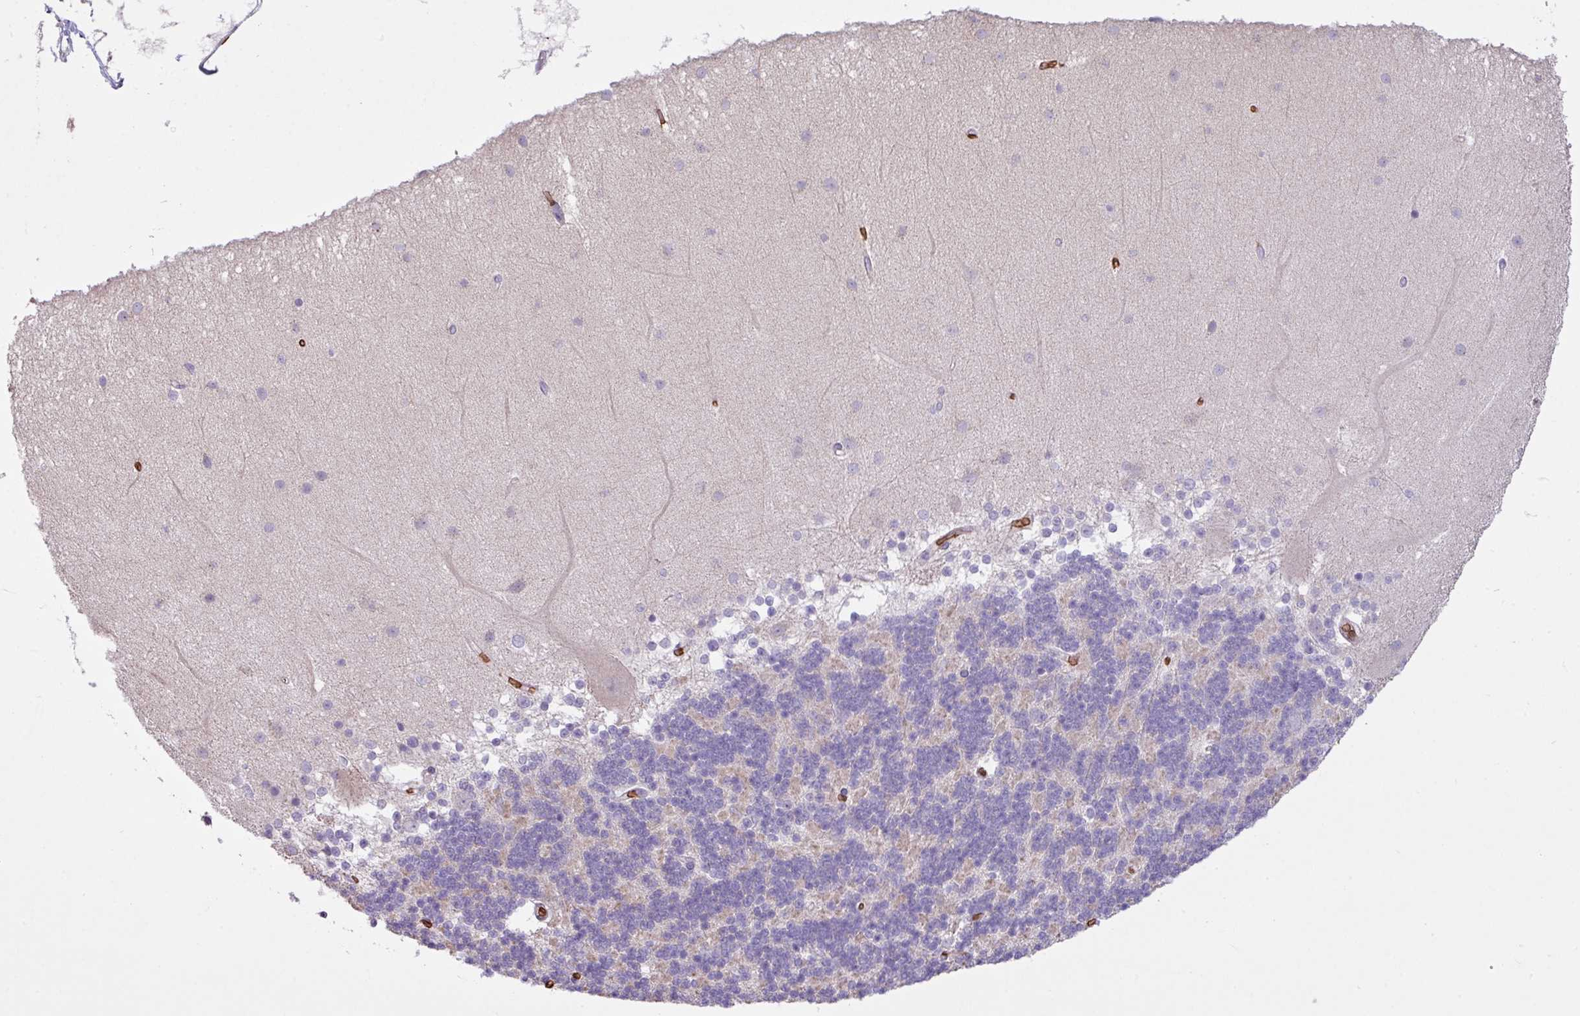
{"staining": {"intensity": "negative", "quantity": "none", "location": "none"}, "tissue": "cerebellum", "cell_type": "Cells in granular layer", "image_type": "normal", "snomed": [{"axis": "morphology", "description": "Normal tissue, NOS"}, {"axis": "topography", "description": "Cerebellum"}], "caption": "Cerebellum was stained to show a protein in brown. There is no significant staining in cells in granular layer. (DAB IHC with hematoxylin counter stain).", "gene": "RAD21L1", "patient": {"sex": "female", "age": 54}}